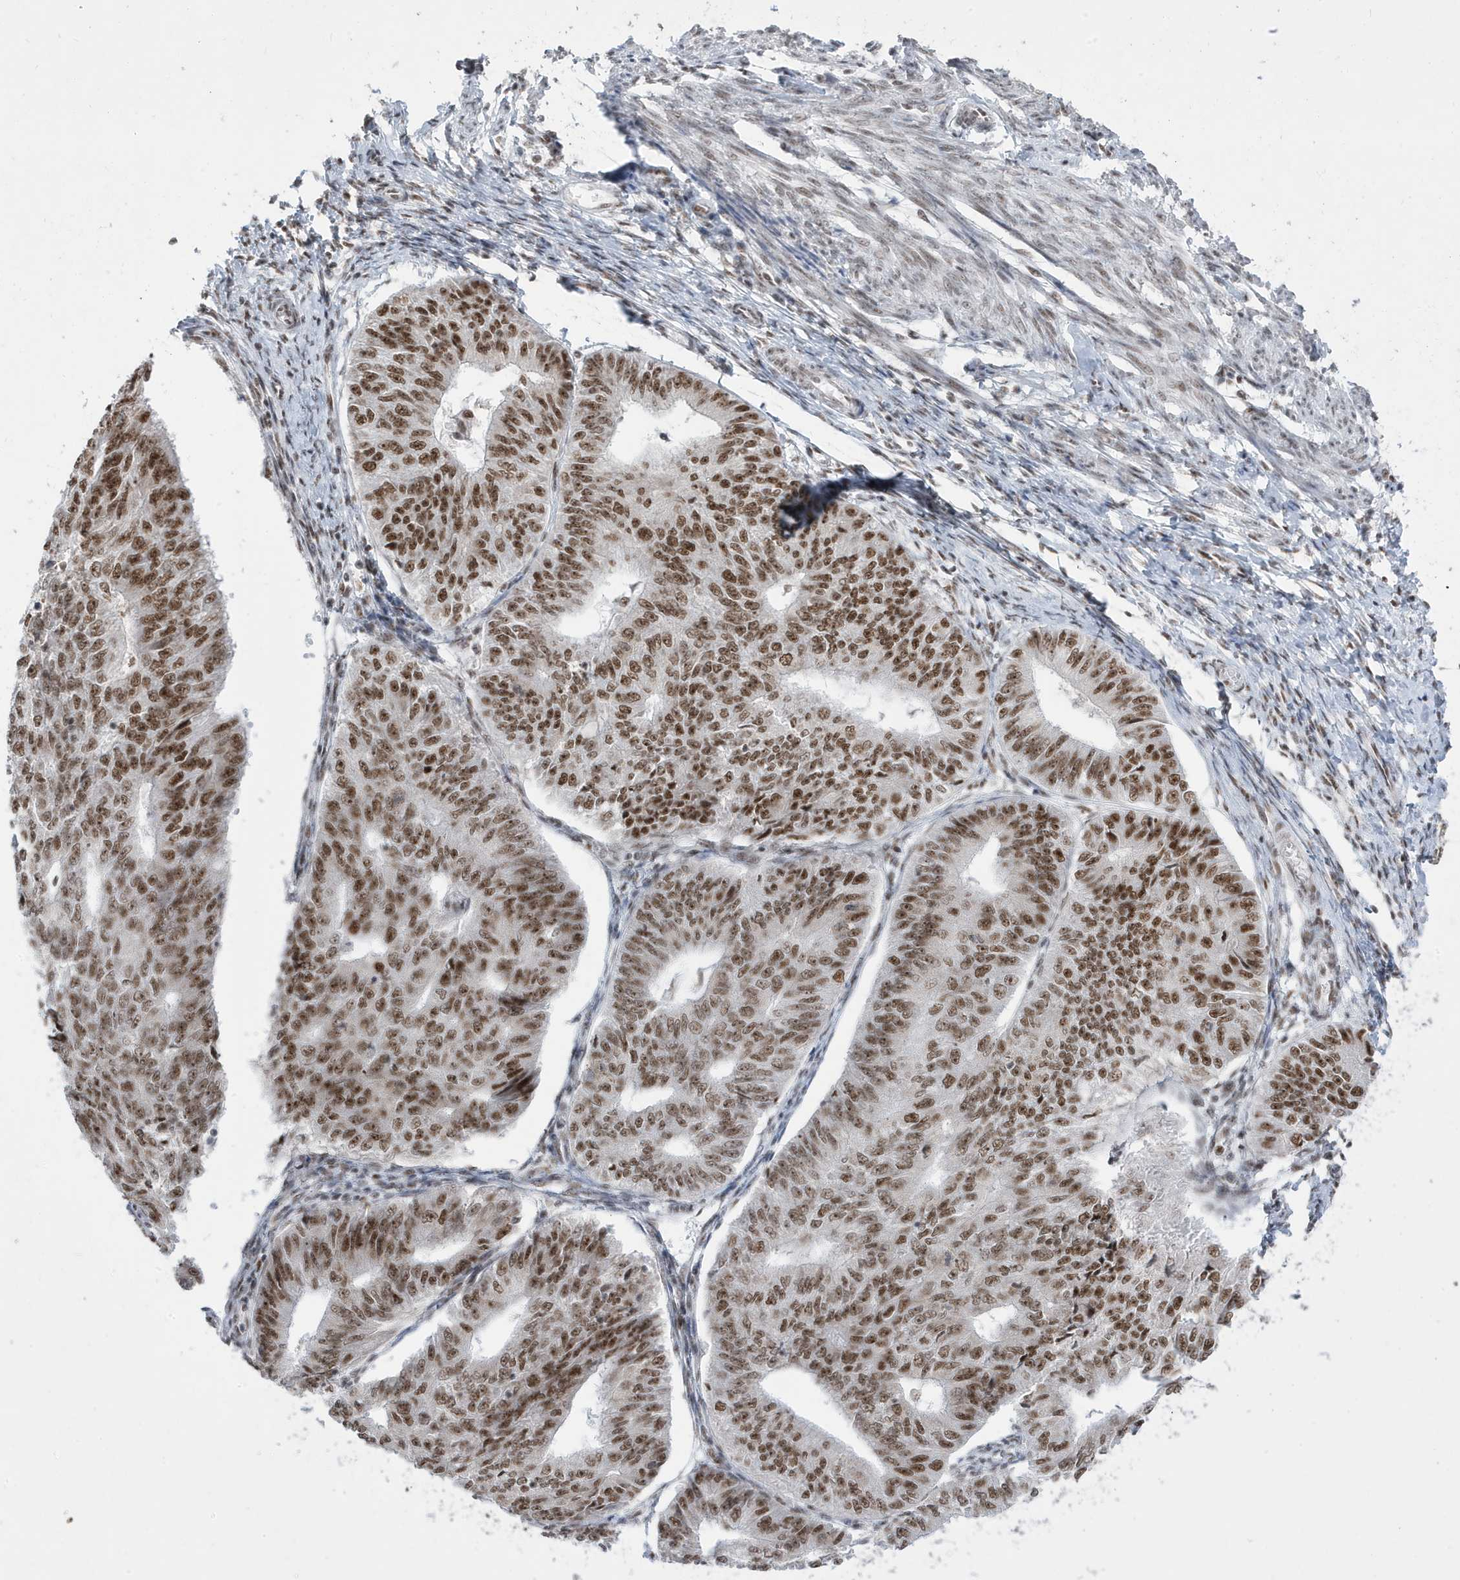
{"staining": {"intensity": "moderate", "quantity": ">75%", "location": "nuclear"}, "tissue": "endometrial cancer", "cell_type": "Tumor cells", "image_type": "cancer", "snomed": [{"axis": "morphology", "description": "Adenocarcinoma, NOS"}, {"axis": "topography", "description": "Endometrium"}], "caption": "IHC photomicrograph of neoplastic tissue: human endometrial adenocarcinoma stained using immunohistochemistry reveals medium levels of moderate protein expression localized specifically in the nuclear of tumor cells, appearing as a nuclear brown color.", "gene": "MTREX", "patient": {"sex": "female", "age": 32}}